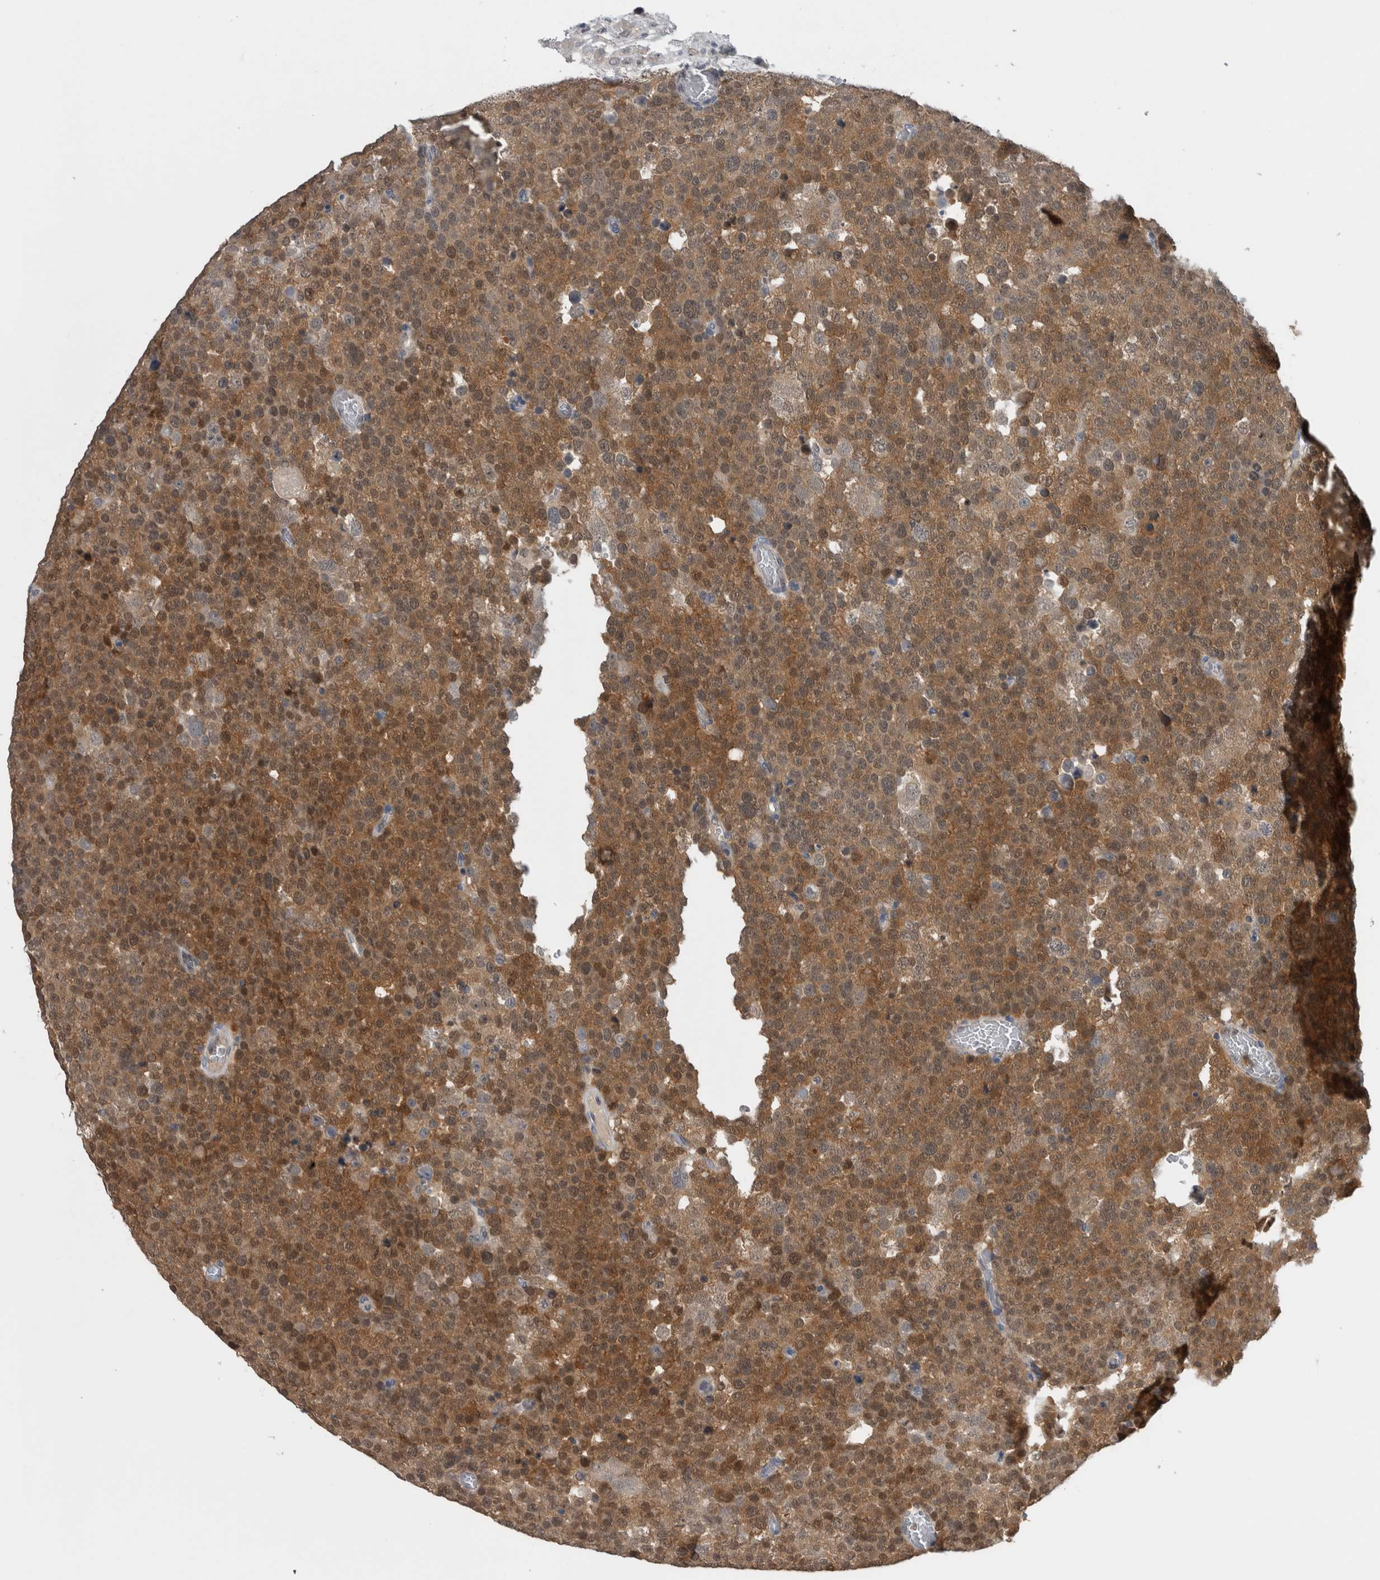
{"staining": {"intensity": "moderate", "quantity": ">75%", "location": "cytoplasmic/membranous,nuclear"}, "tissue": "testis cancer", "cell_type": "Tumor cells", "image_type": "cancer", "snomed": [{"axis": "morphology", "description": "Seminoma, NOS"}, {"axis": "topography", "description": "Testis"}], "caption": "There is medium levels of moderate cytoplasmic/membranous and nuclear expression in tumor cells of testis seminoma, as demonstrated by immunohistochemical staining (brown color).", "gene": "NAPRT", "patient": {"sex": "male", "age": 71}}